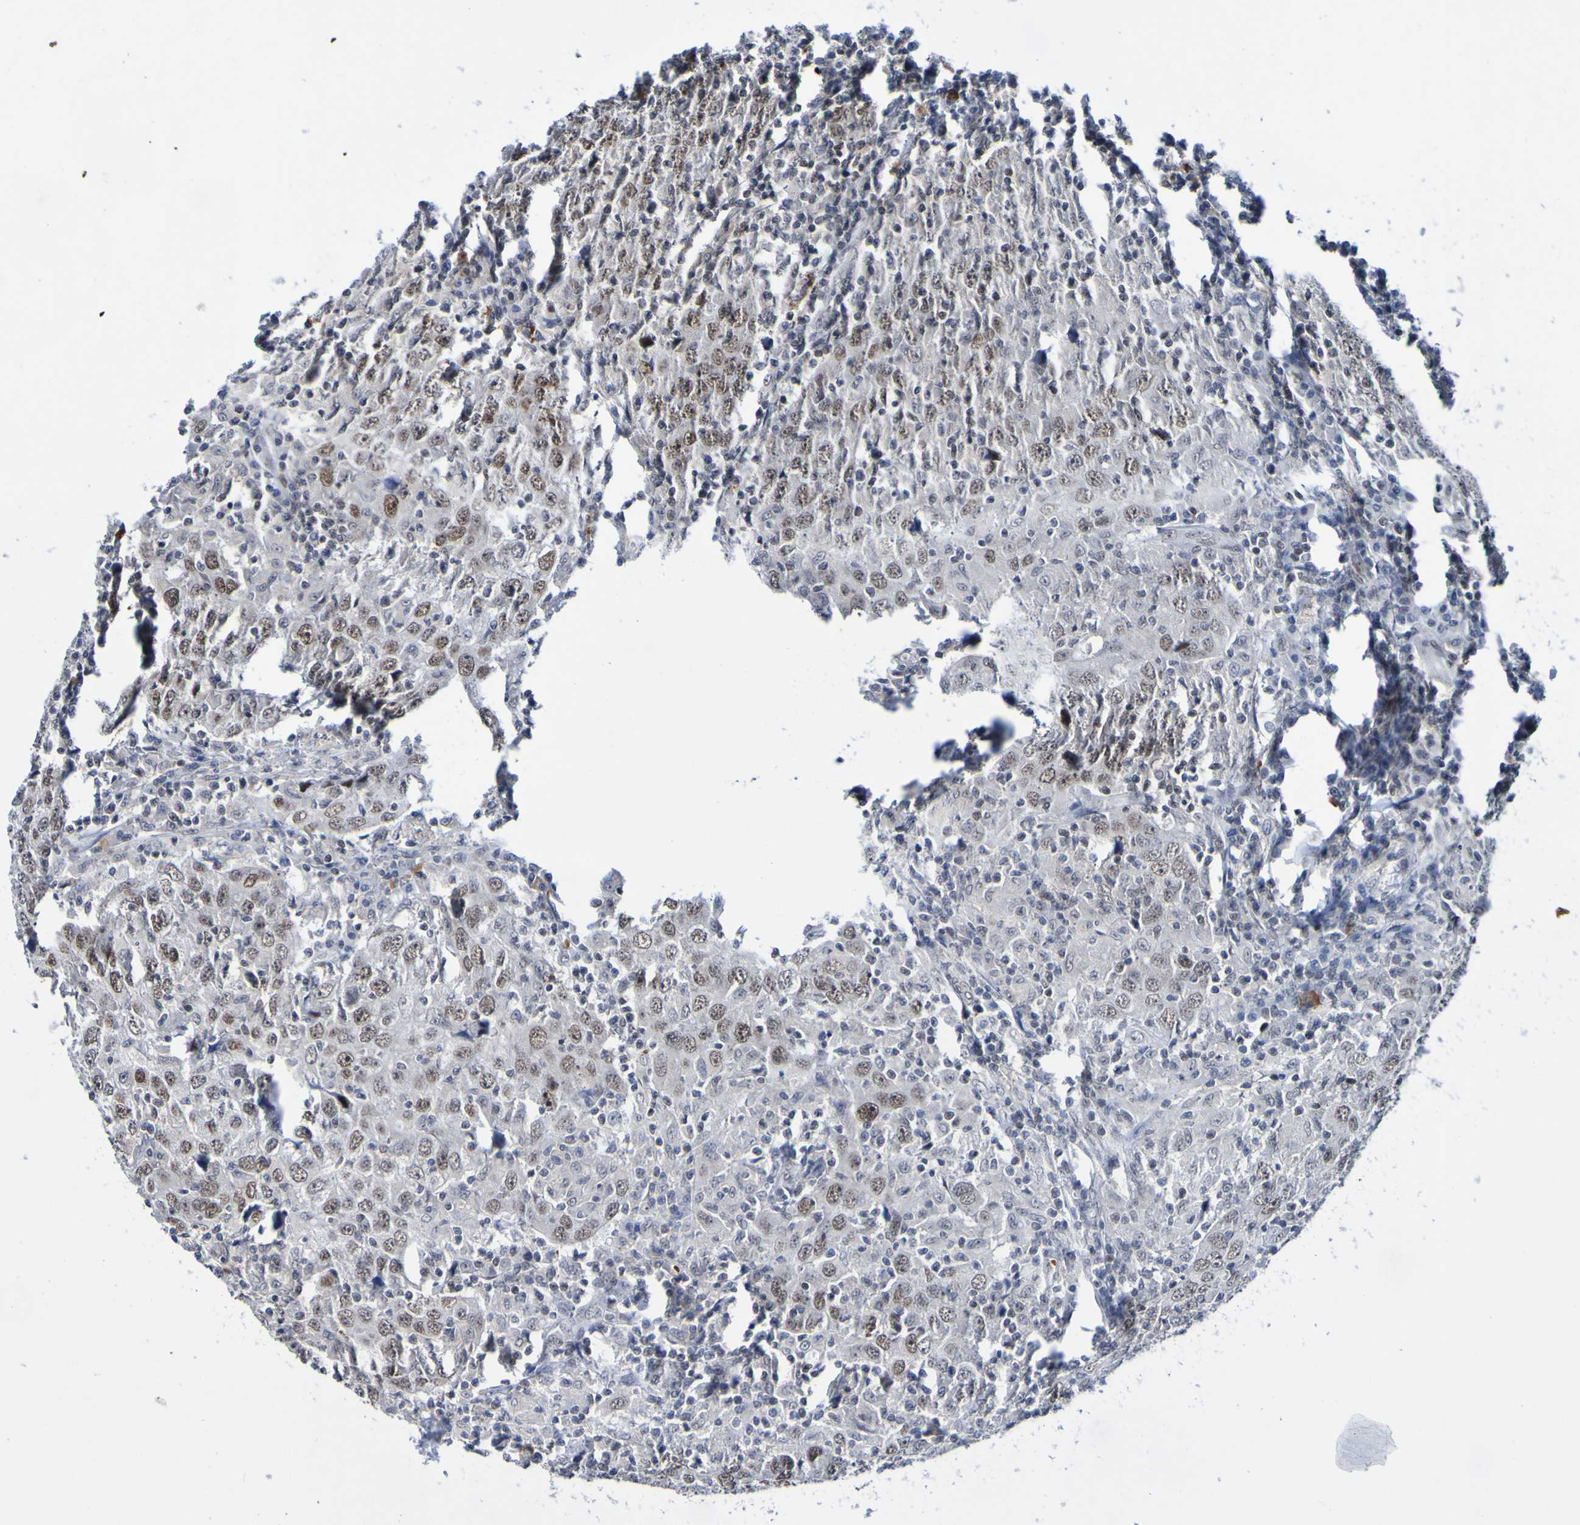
{"staining": {"intensity": "moderate", "quantity": "25%-75%", "location": "nuclear"}, "tissue": "head and neck cancer", "cell_type": "Tumor cells", "image_type": "cancer", "snomed": [{"axis": "morphology", "description": "Adenocarcinoma, NOS"}, {"axis": "topography", "description": "Salivary gland"}, {"axis": "topography", "description": "Head-Neck"}], "caption": "A medium amount of moderate nuclear expression is identified in approximately 25%-75% of tumor cells in head and neck adenocarcinoma tissue.", "gene": "PCGF1", "patient": {"sex": "female", "age": 65}}